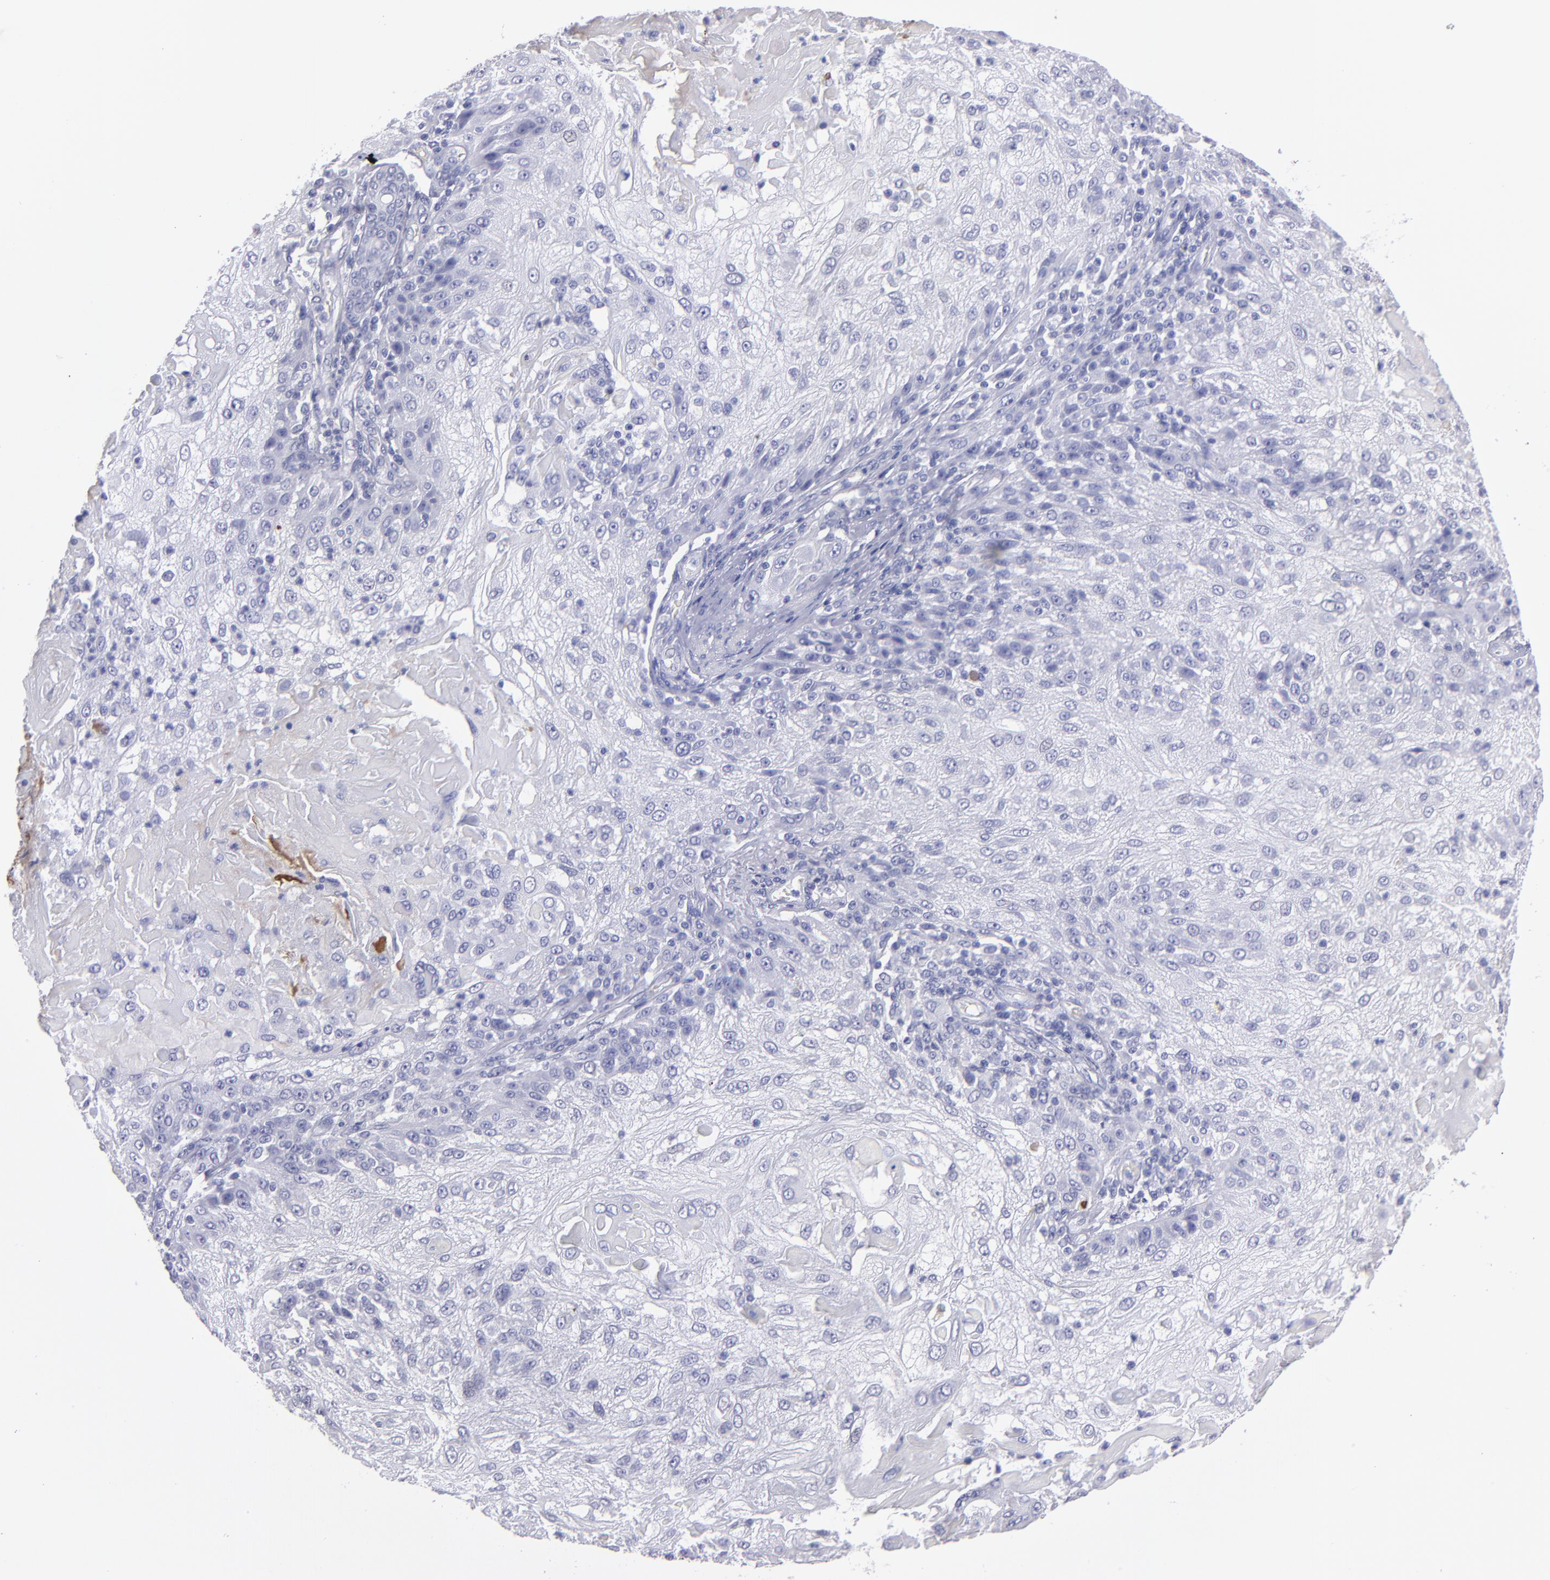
{"staining": {"intensity": "negative", "quantity": "none", "location": "none"}, "tissue": "skin cancer", "cell_type": "Tumor cells", "image_type": "cancer", "snomed": [{"axis": "morphology", "description": "Normal tissue, NOS"}, {"axis": "morphology", "description": "Squamous cell carcinoma, NOS"}, {"axis": "topography", "description": "Skin"}], "caption": "IHC of skin cancer (squamous cell carcinoma) exhibits no expression in tumor cells.", "gene": "MB", "patient": {"sex": "female", "age": 83}}